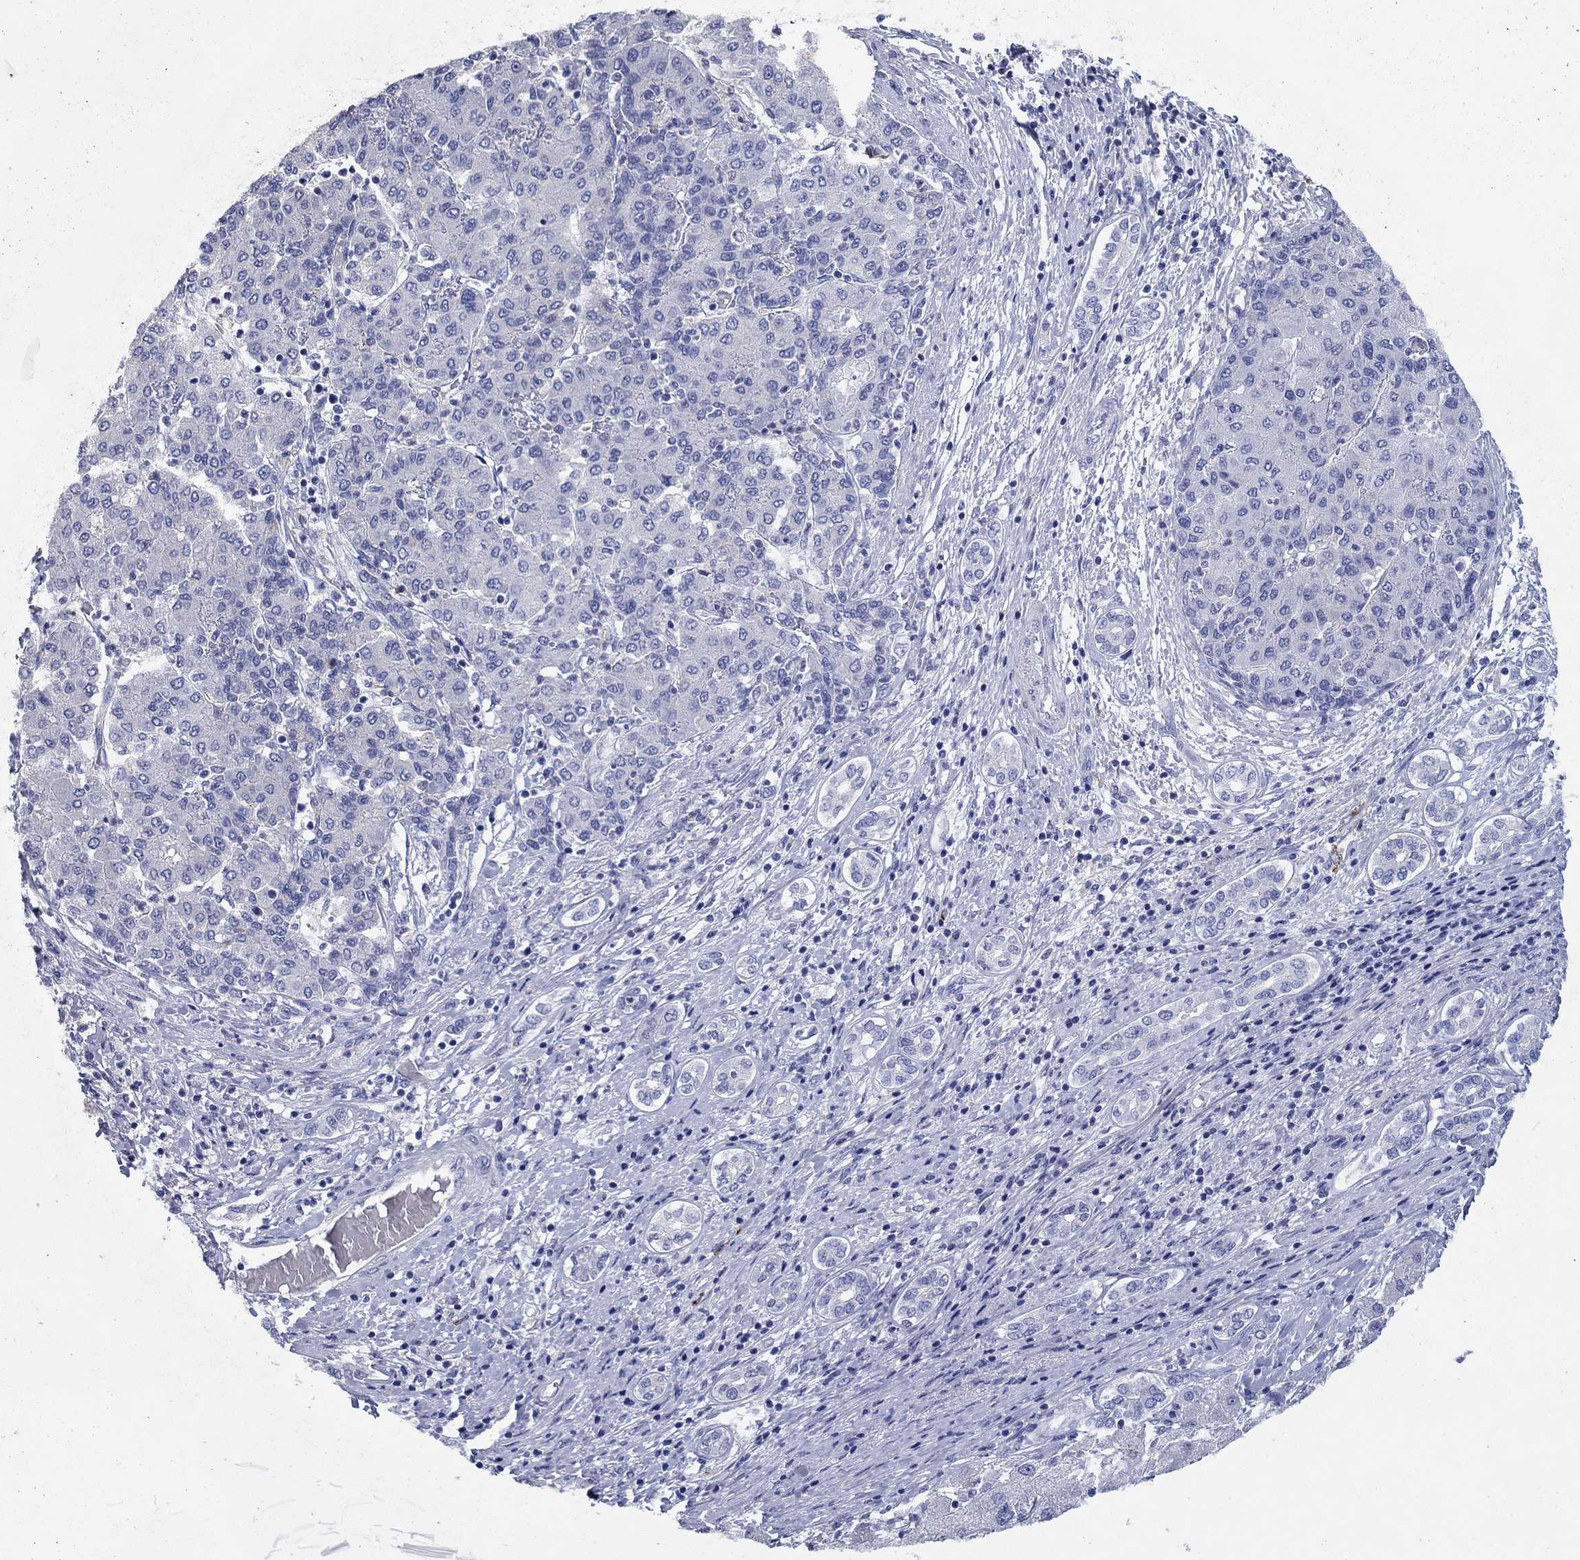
{"staining": {"intensity": "negative", "quantity": "none", "location": "none"}, "tissue": "liver cancer", "cell_type": "Tumor cells", "image_type": "cancer", "snomed": [{"axis": "morphology", "description": "Carcinoma, Hepatocellular, NOS"}, {"axis": "topography", "description": "Liver"}], "caption": "An immunohistochemistry (IHC) micrograph of liver cancer is shown. There is no staining in tumor cells of liver cancer. (Stains: DAB (3,3'-diaminobenzidine) immunohistochemistry (IHC) with hematoxylin counter stain, Microscopy: brightfield microscopy at high magnification).", "gene": "HDC", "patient": {"sex": "male", "age": 65}}